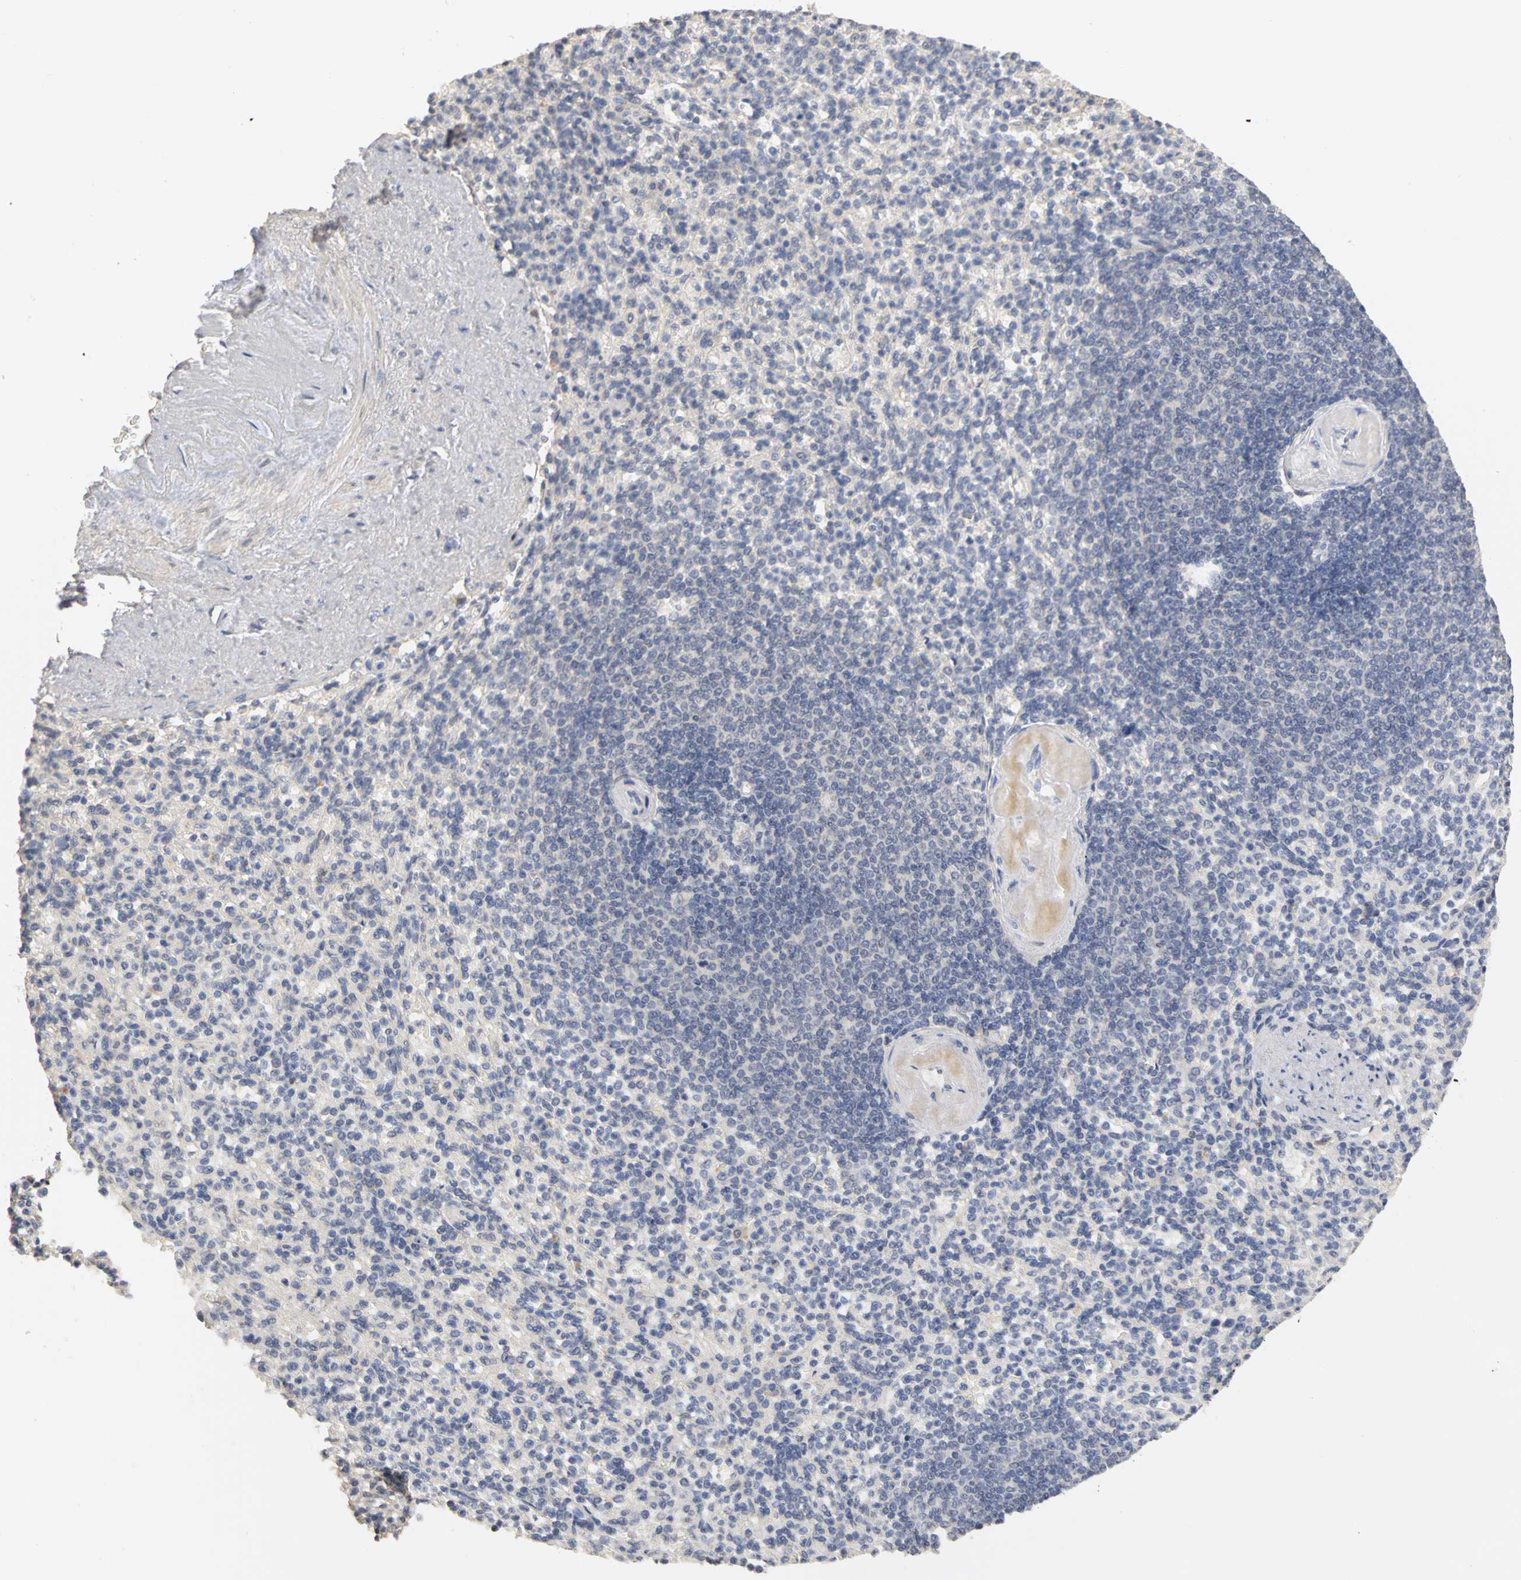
{"staining": {"intensity": "negative", "quantity": "none", "location": "none"}, "tissue": "spleen", "cell_type": "Cells in red pulp", "image_type": "normal", "snomed": [{"axis": "morphology", "description": "Normal tissue, NOS"}, {"axis": "topography", "description": "Spleen"}], "caption": "Micrograph shows no protein staining in cells in red pulp of benign spleen. (Stains: DAB (3,3'-diaminobenzidine) immunohistochemistry with hematoxylin counter stain, Microscopy: brightfield microscopy at high magnification).", "gene": "PGR", "patient": {"sex": "female", "age": 74}}